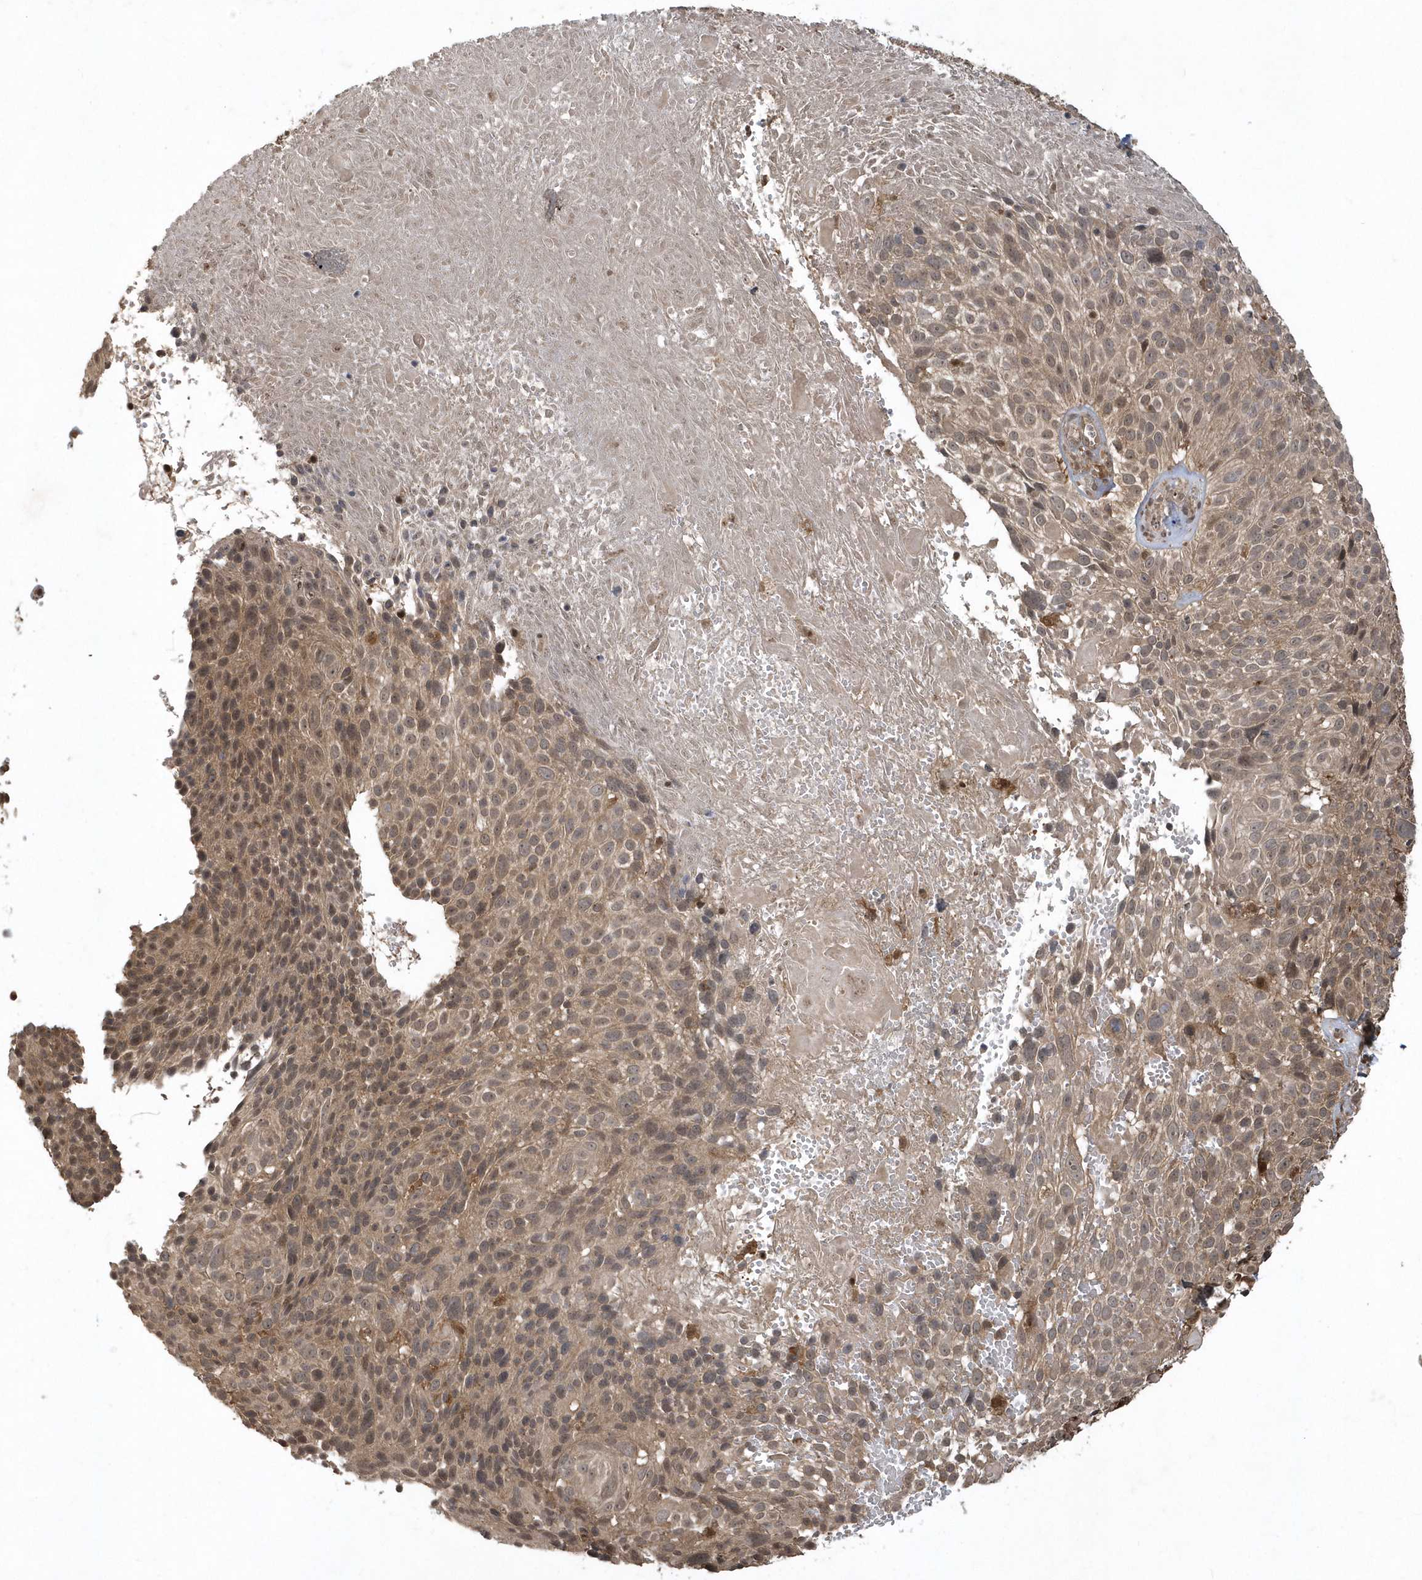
{"staining": {"intensity": "moderate", "quantity": ">75%", "location": "cytoplasmic/membranous"}, "tissue": "cervical cancer", "cell_type": "Tumor cells", "image_type": "cancer", "snomed": [{"axis": "morphology", "description": "Squamous cell carcinoma, NOS"}, {"axis": "topography", "description": "Cervix"}], "caption": "This image exhibits squamous cell carcinoma (cervical) stained with immunohistochemistry (IHC) to label a protein in brown. The cytoplasmic/membranous of tumor cells show moderate positivity for the protein. Nuclei are counter-stained blue.", "gene": "LACC1", "patient": {"sex": "female", "age": 74}}